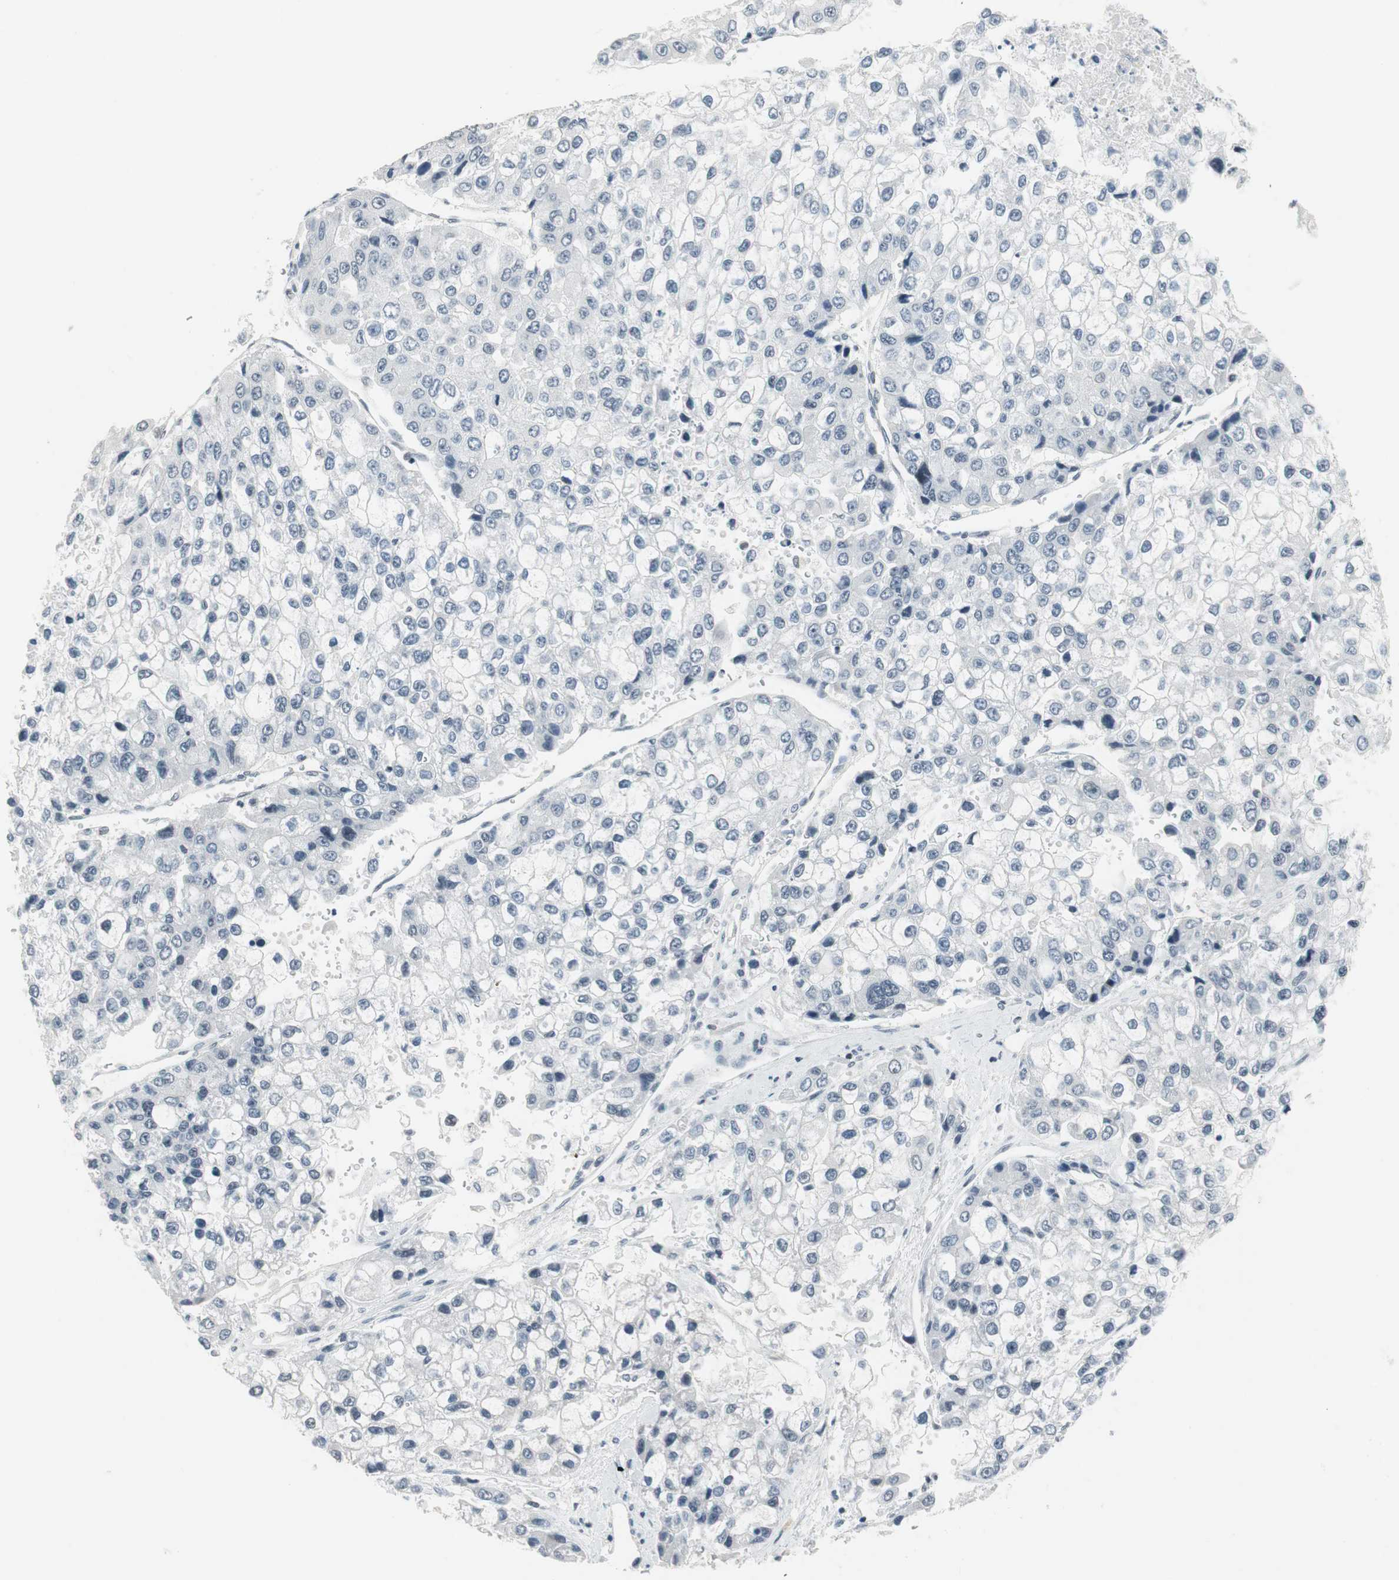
{"staining": {"intensity": "negative", "quantity": "none", "location": "none"}, "tissue": "liver cancer", "cell_type": "Tumor cells", "image_type": "cancer", "snomed": [{"axis": "morphology", "description": "Carcinoma, Hepatocellular, NOS"}, {"axis": "topography", "description": "Liver"}], "caption": "Liver cancer (hepatocellular carcinoma) stained for a protein using immunohistochemistry demonstrates no expression tumor cells.", "gene": "RTF1", "patient": {"sex": "female", "age": 66}}